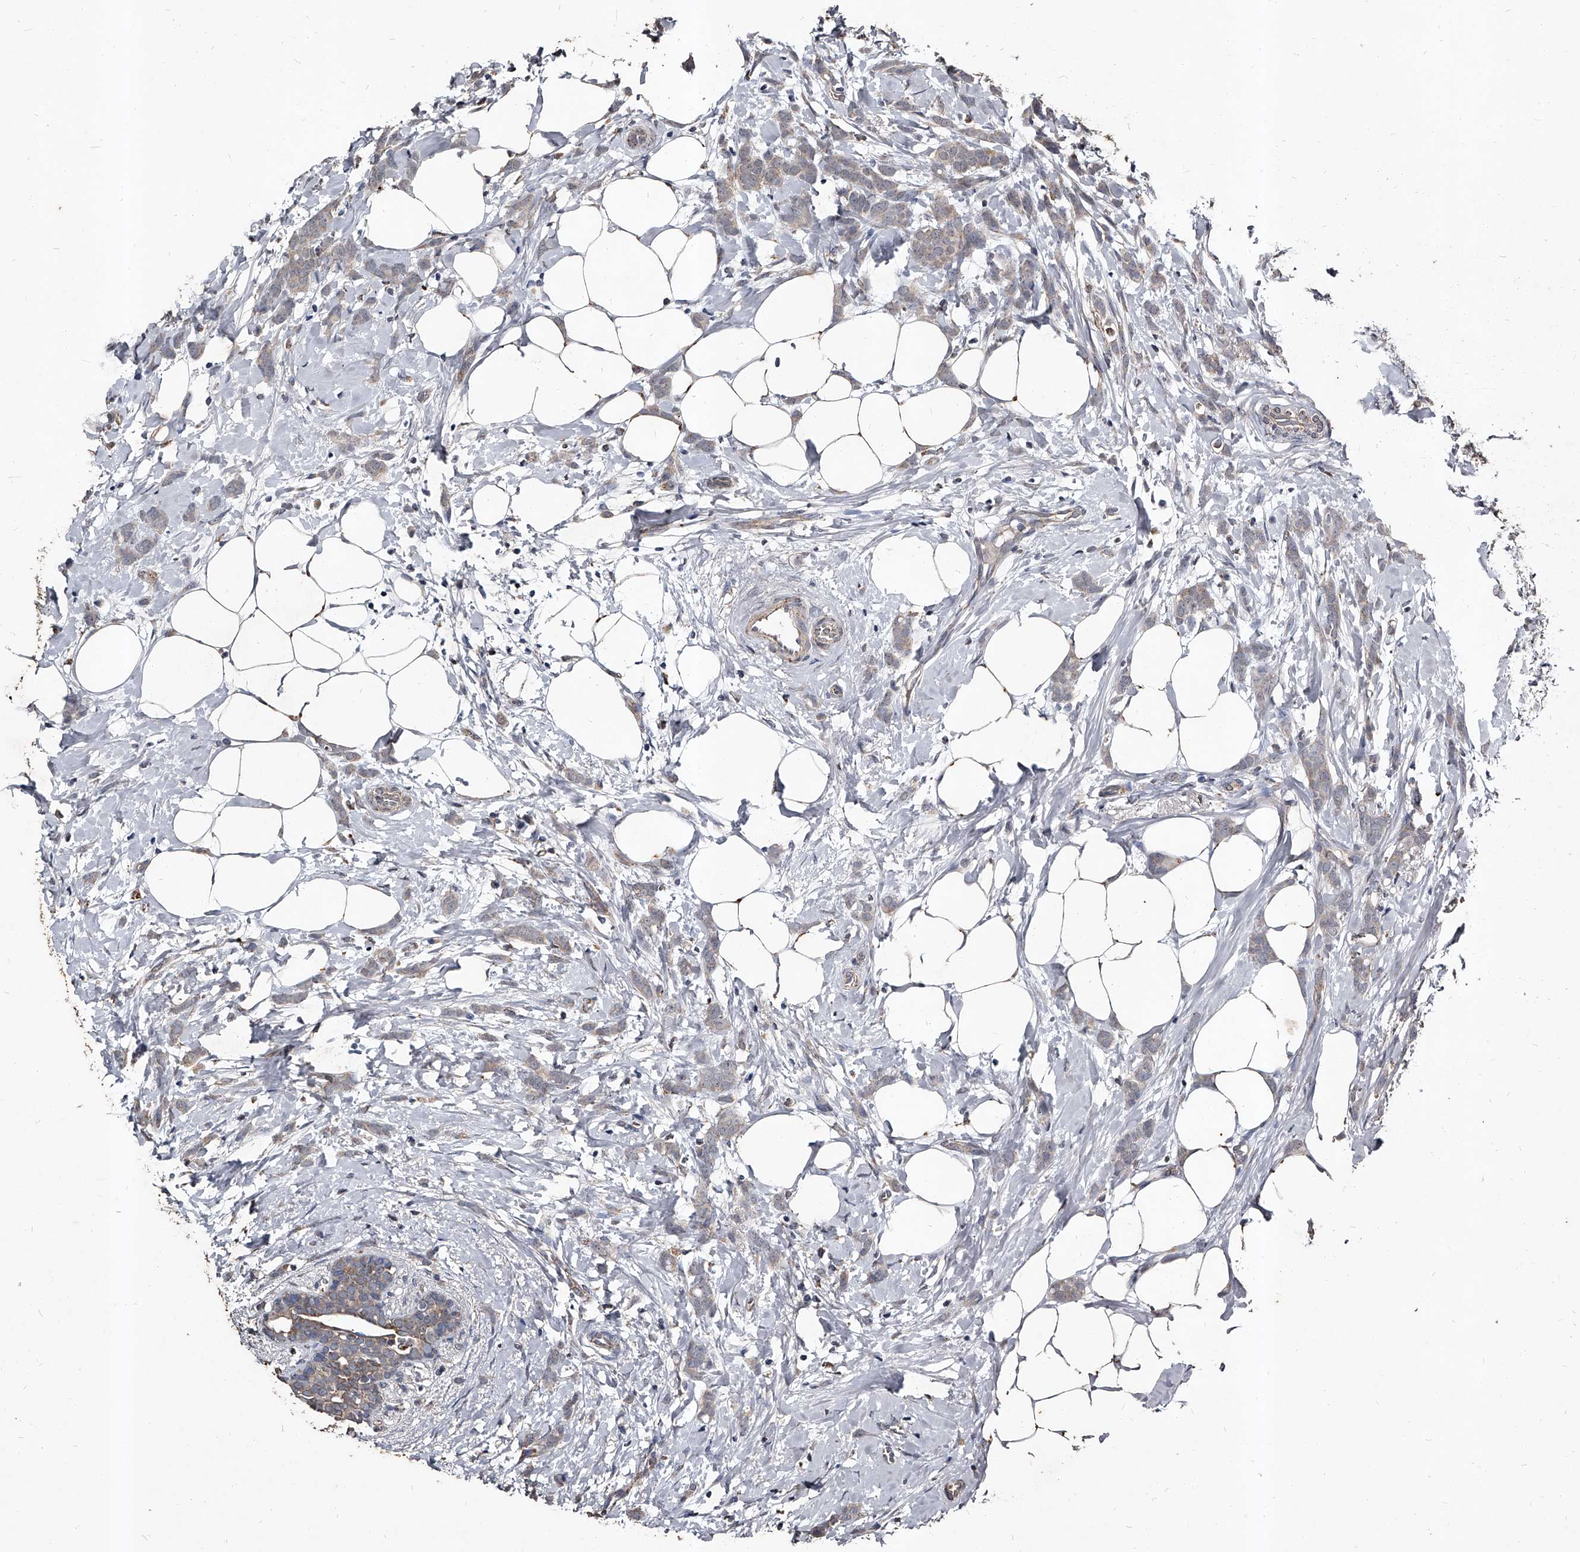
{"staining": {"intensity": "weak", "quantity": "25%-75%", "location": "cytoplasmic/membranous"}, "tissue": "breast cancer", "cell_type": "Tumor cells", "image_type": "cancer", "snomed": [{"axis": "morphology", "description": "Lobular carcinoma, in situ"}, {"axis": "morphology", "description": "Lobular carcinoma"}, {"axis": "topography", "description": "Breast"}], "caption": "Protein expression analysis of breast cancer shows weak cytoplasmic/membranous positivity in about 25%-75% of tumor cells.", "gene": "GPR183", "patient": {"sex": "female", "age": 41}}